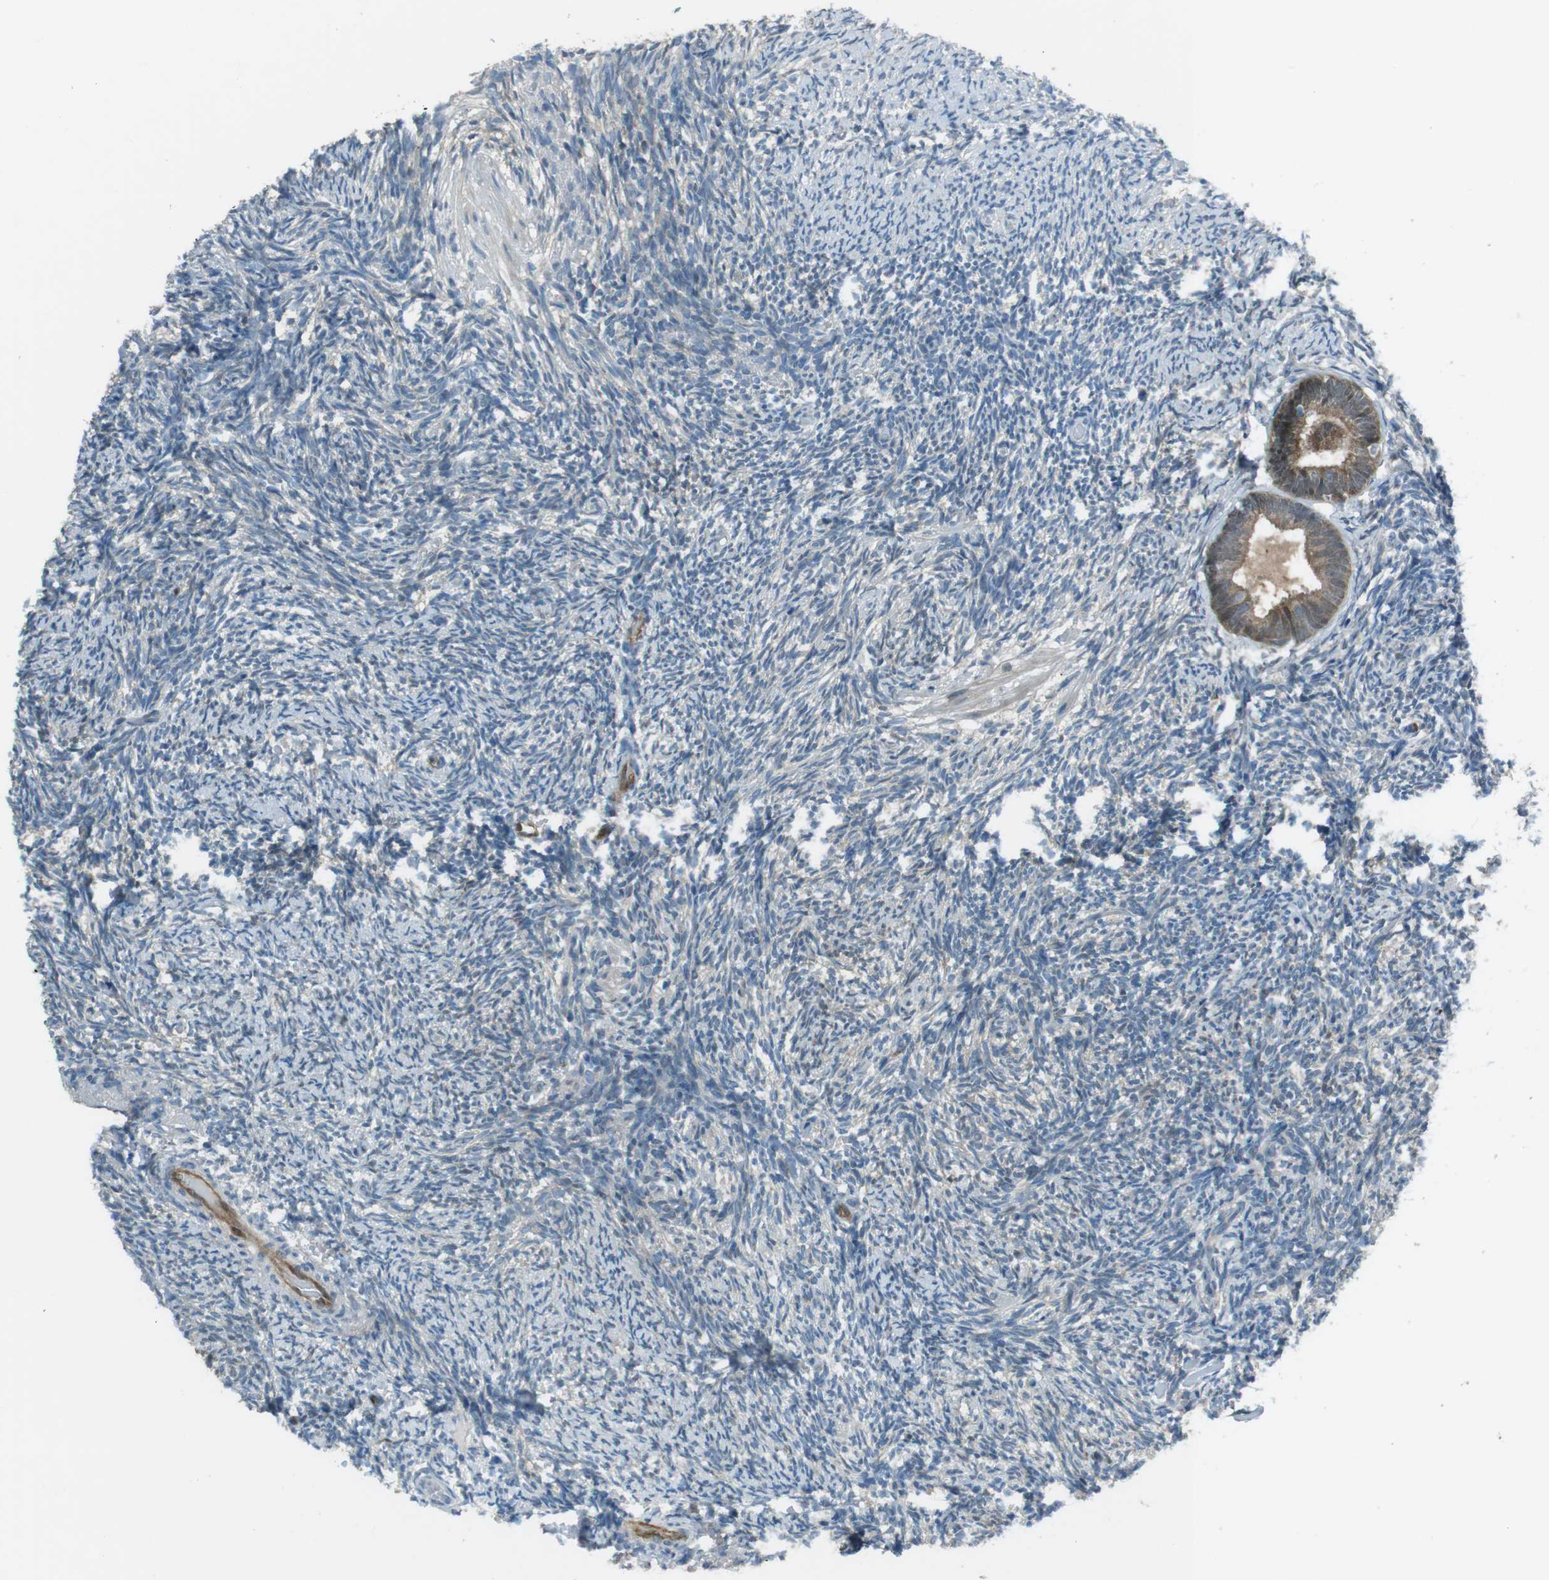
{"staining": {"intensity": "negative", "quantity": "none", "location": "none"}, "tissue": "ovary", "cell_type": "Ovarian stroma cells", "image_type": "normal", "snomed": [{"axis": "morphology", "description": "Normal tissue, NOS"}, {"axis": "topography", "description": "Ovary"}], "caption": "The immunohistochemistry (IHC) photomicrograph has no significant expression in ovarian stroma cells of ovary.", "gene": "MFAP3", "patient": {"sex": "female", "age": 60}}